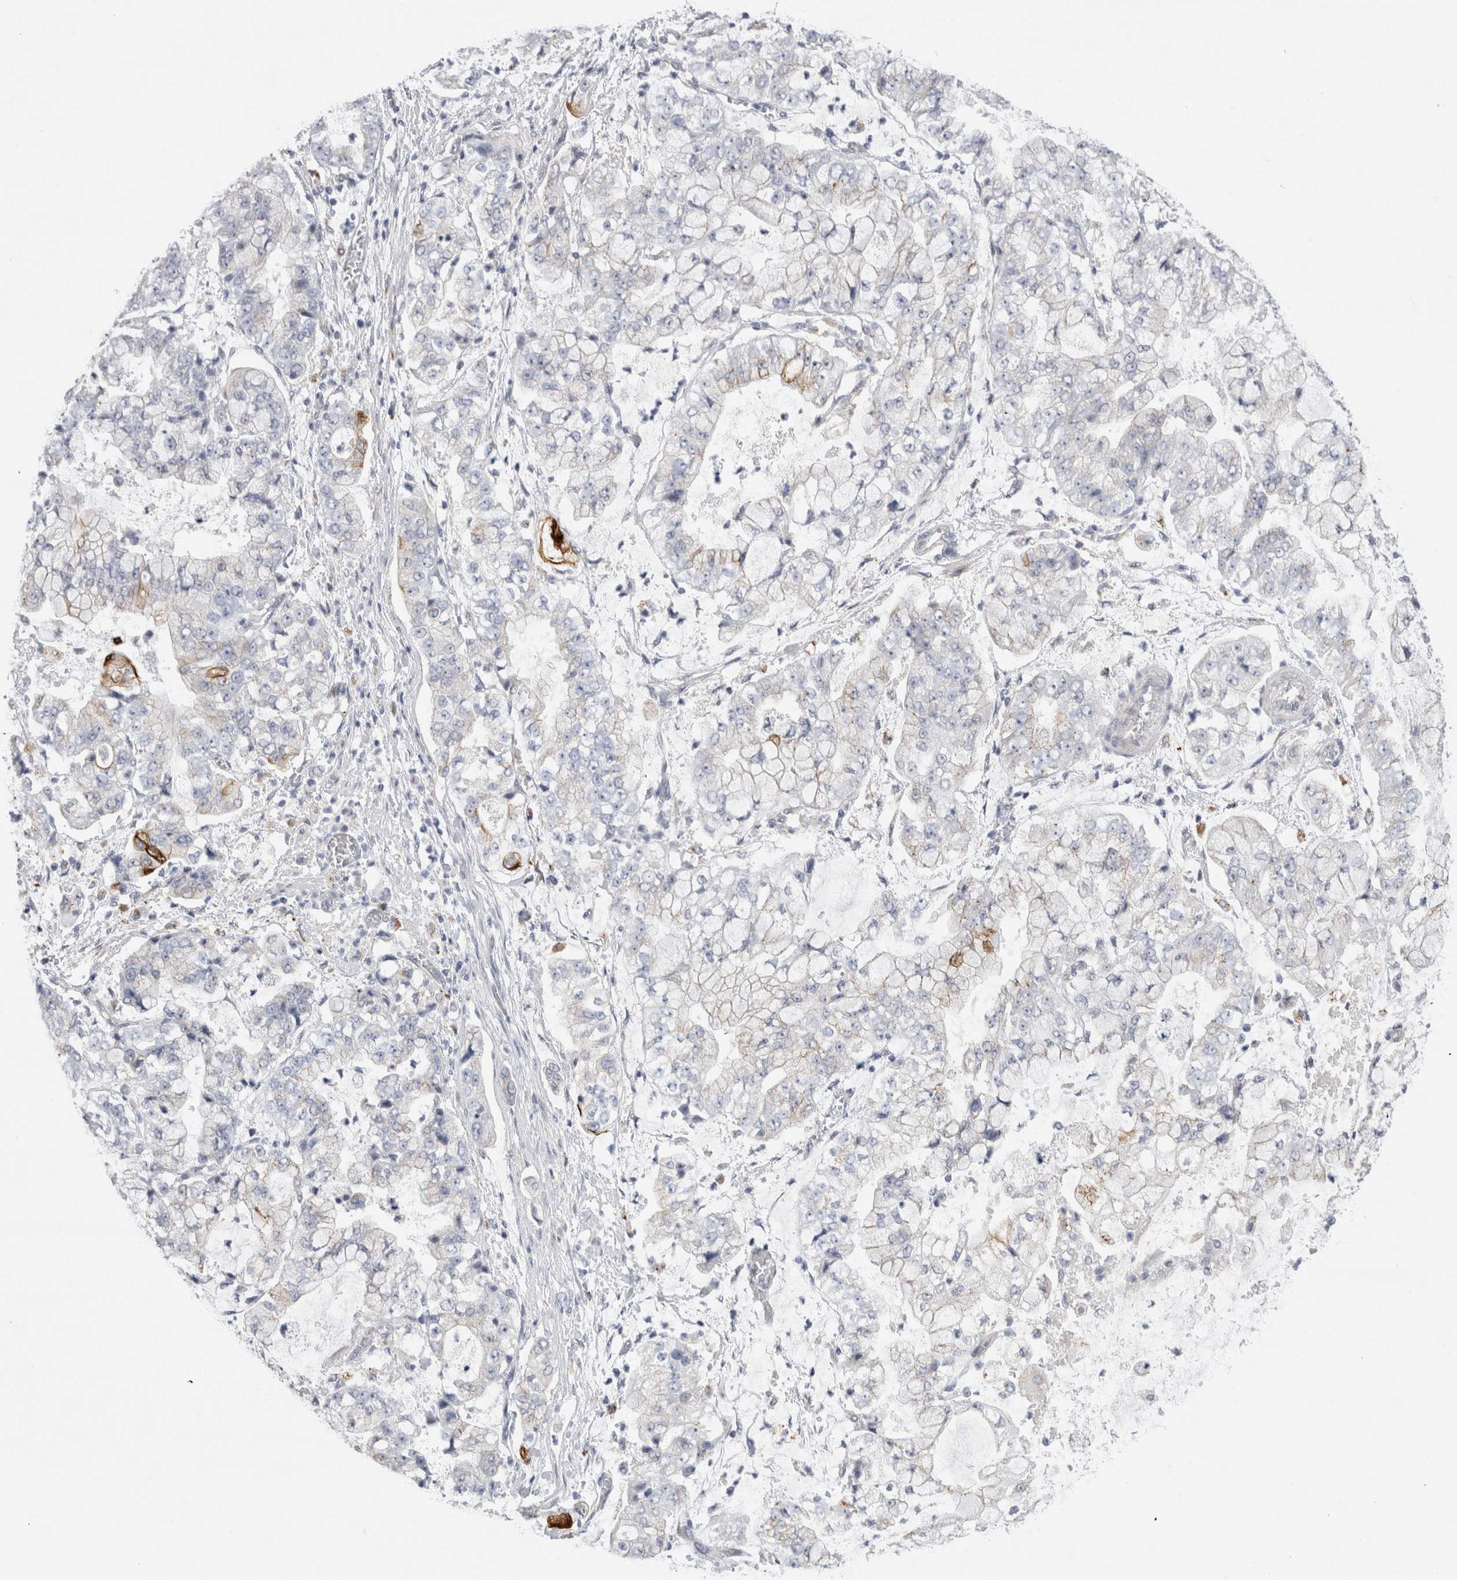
{"staining": {"intensity": "strong", "quantity": "<25%", "location": "cytoplasmic/membranous"}, "tissue": "stomach cancer", "cell_type": "Tumor cells", "image_type": "cancer", "snomed": [{"axis": "morphology", "description": "Adenocarcinoma, NOS"}, {"axis": "topography", "description": "Stomach"}], "caption": "Brown immunohistochemical staining in stomach cancer (adenocarcinoma) displays strong cytoplasmic/membranous staining in about <25% of tumor cells. (IHC, brightfield microscopy, high magnification).", "gene": "GAA", "patient": {"sex": "male", "age": 76}}